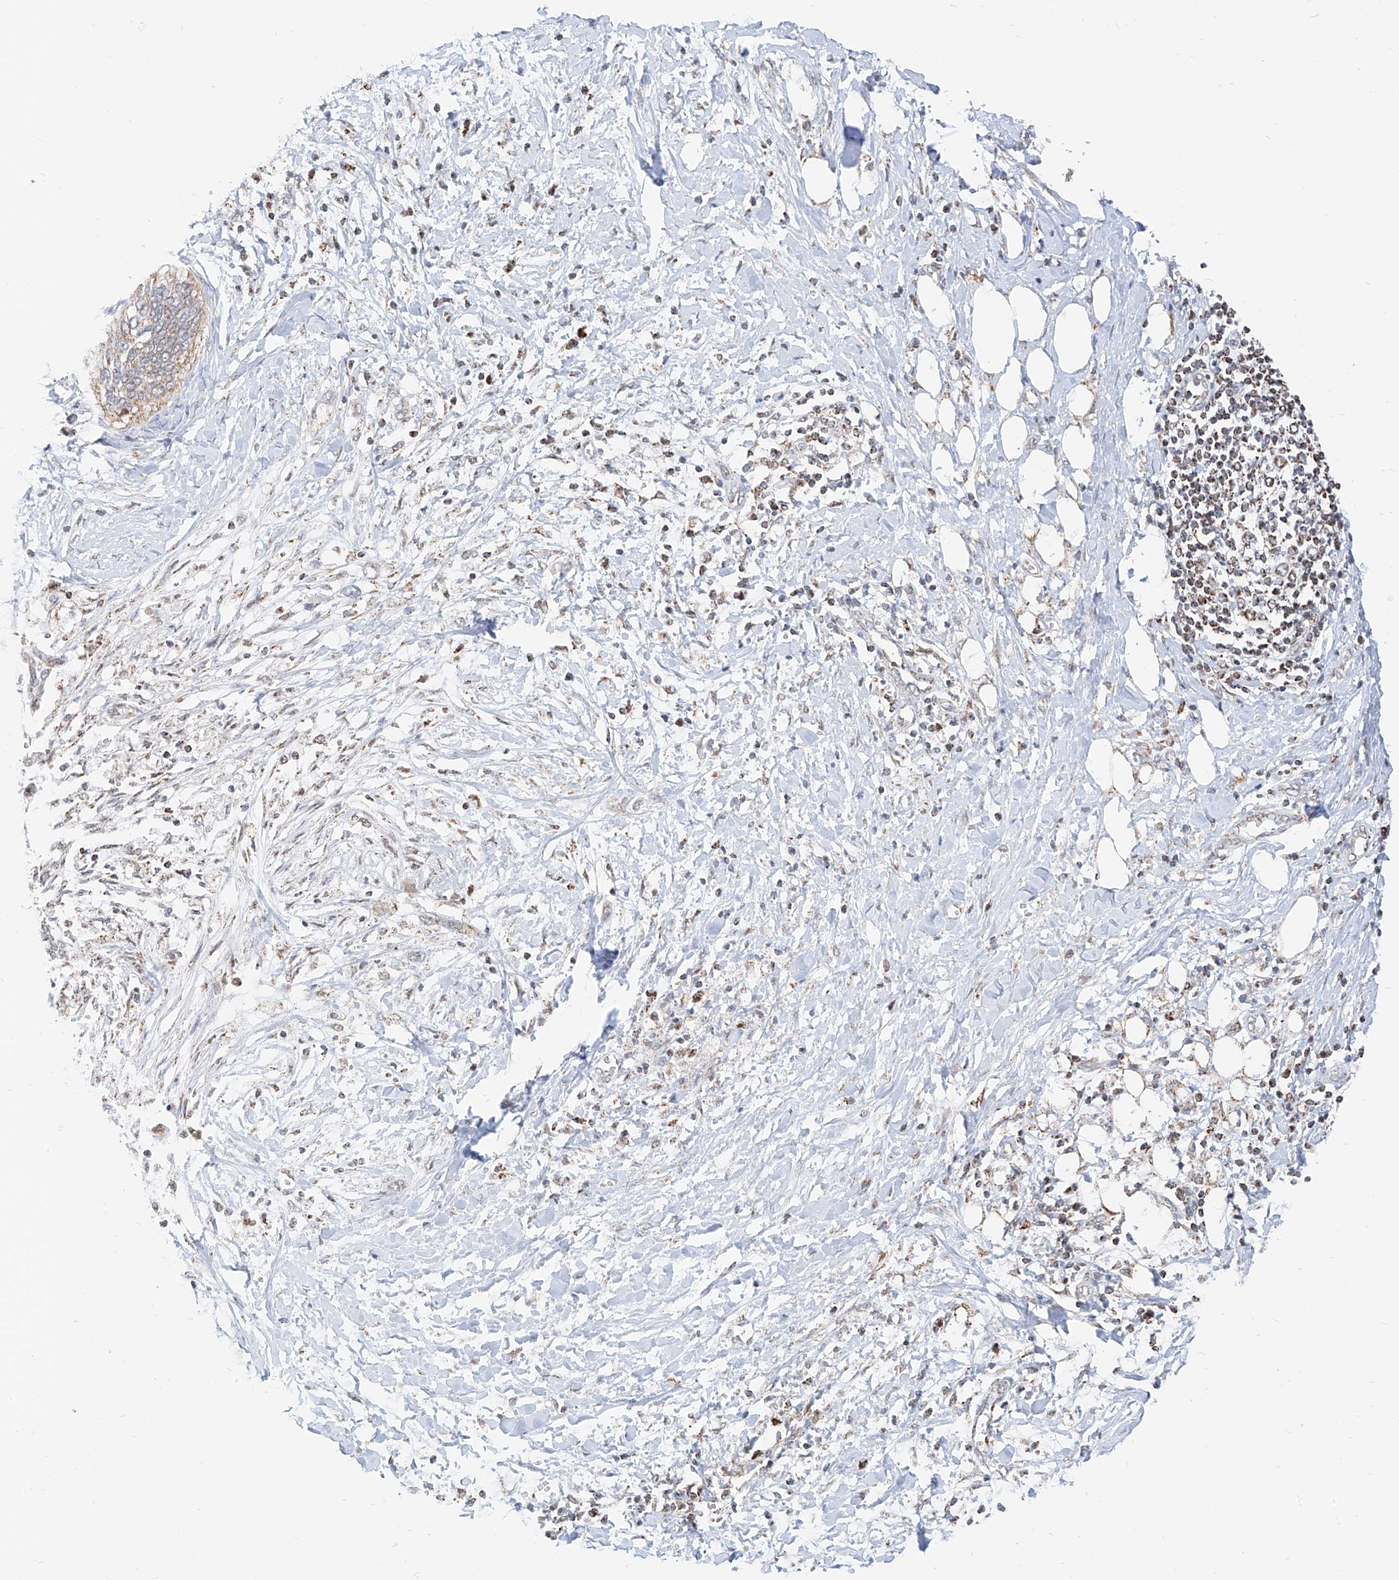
{"staining": {"intensity": "moderate", "quantity": "25%-75%", "location": "cytoplasmic/membranous"}, "tissue": "pancreatic cancer", "cell_type": "Tumor cells", "image_type": "cancer", "snomed": [{"axis": "morphology", "description": "Normal tissue, NOS"}, {"axis": "morphology", "description": "Adenocarcinoma, NOS"}, {"axis": "topography", "description": "Pancreas"}, {"axis": "topography", "description": "Peripheral nerve tissue"}], "caption": "High-magnification brightfield microscopy of pancreatic cancer (adenocarcinoma) stained with DAB (brown) and counterstained with hematoxylin (blue). tumor cells exhibit moderate cytoplasmic/membranous staining is identified in approximately25%-75% of cells.", "gene": "NALCN", "patient": {"sex": "male", "age": 59}}